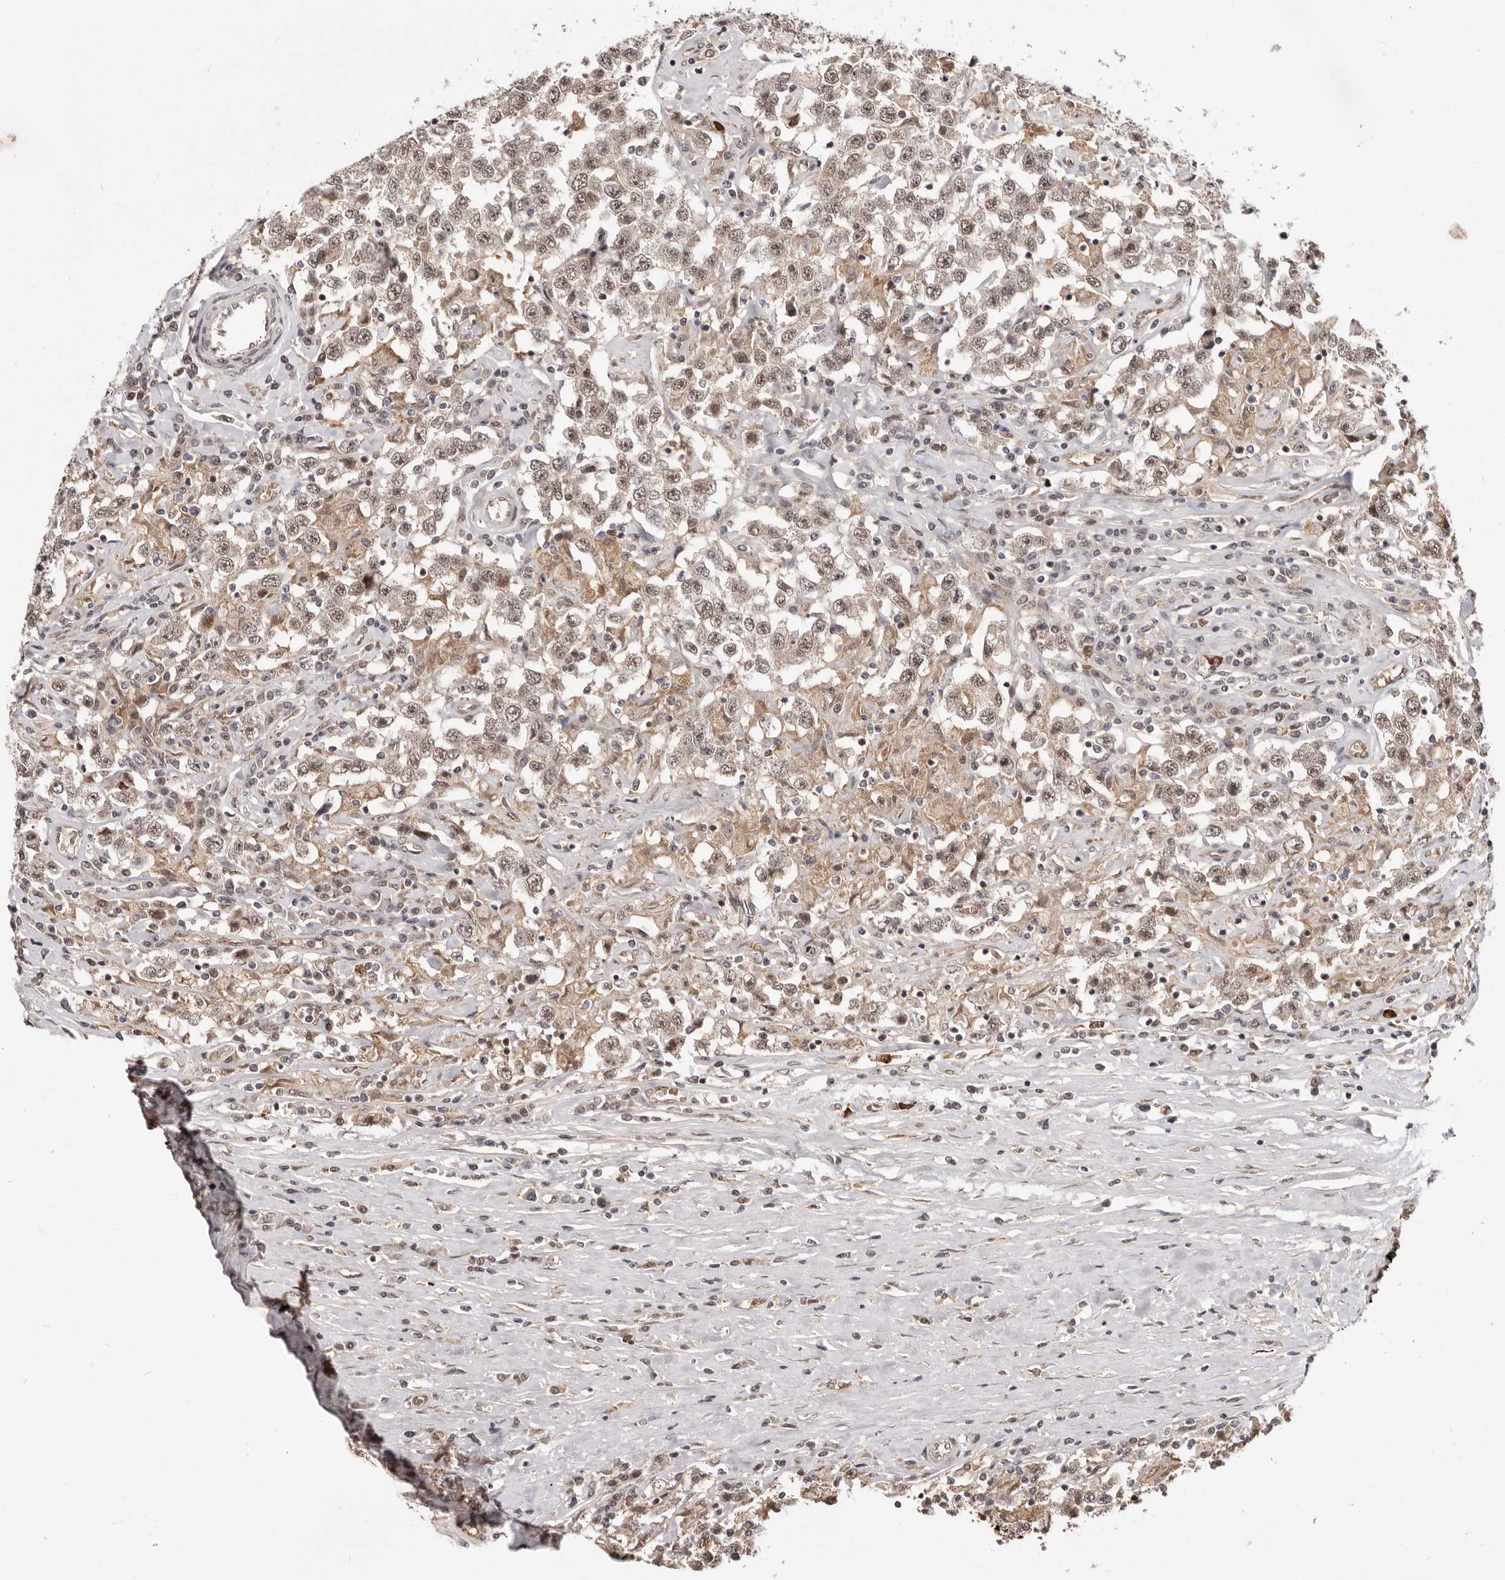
{"staining": {"intensity": "weak", "quantity": ">75%", "location": "cytoplasmic/membranous,nuclear"}, "tissue": "testis cancer", "cell_type": "Tumor cells", "image_type": "cancer", "snomed": [{"axis": "morphology", "description": "Seminoma, NOS"}, {"axis": "topography", "description": "Testis"}], "caption": "Testis cancer stained for a protein exhibits weak cytoplasmic/membranous and nuclear positivity in tumor cells. The staining is performed using DAB (3,3'-diaminobenzidine) brown chromogen to label protein expression. The nuclei are counter-stained blue using hematoxylin.", "gene": "NCOA3", "patient": {"sex": "male", "age": 41}}